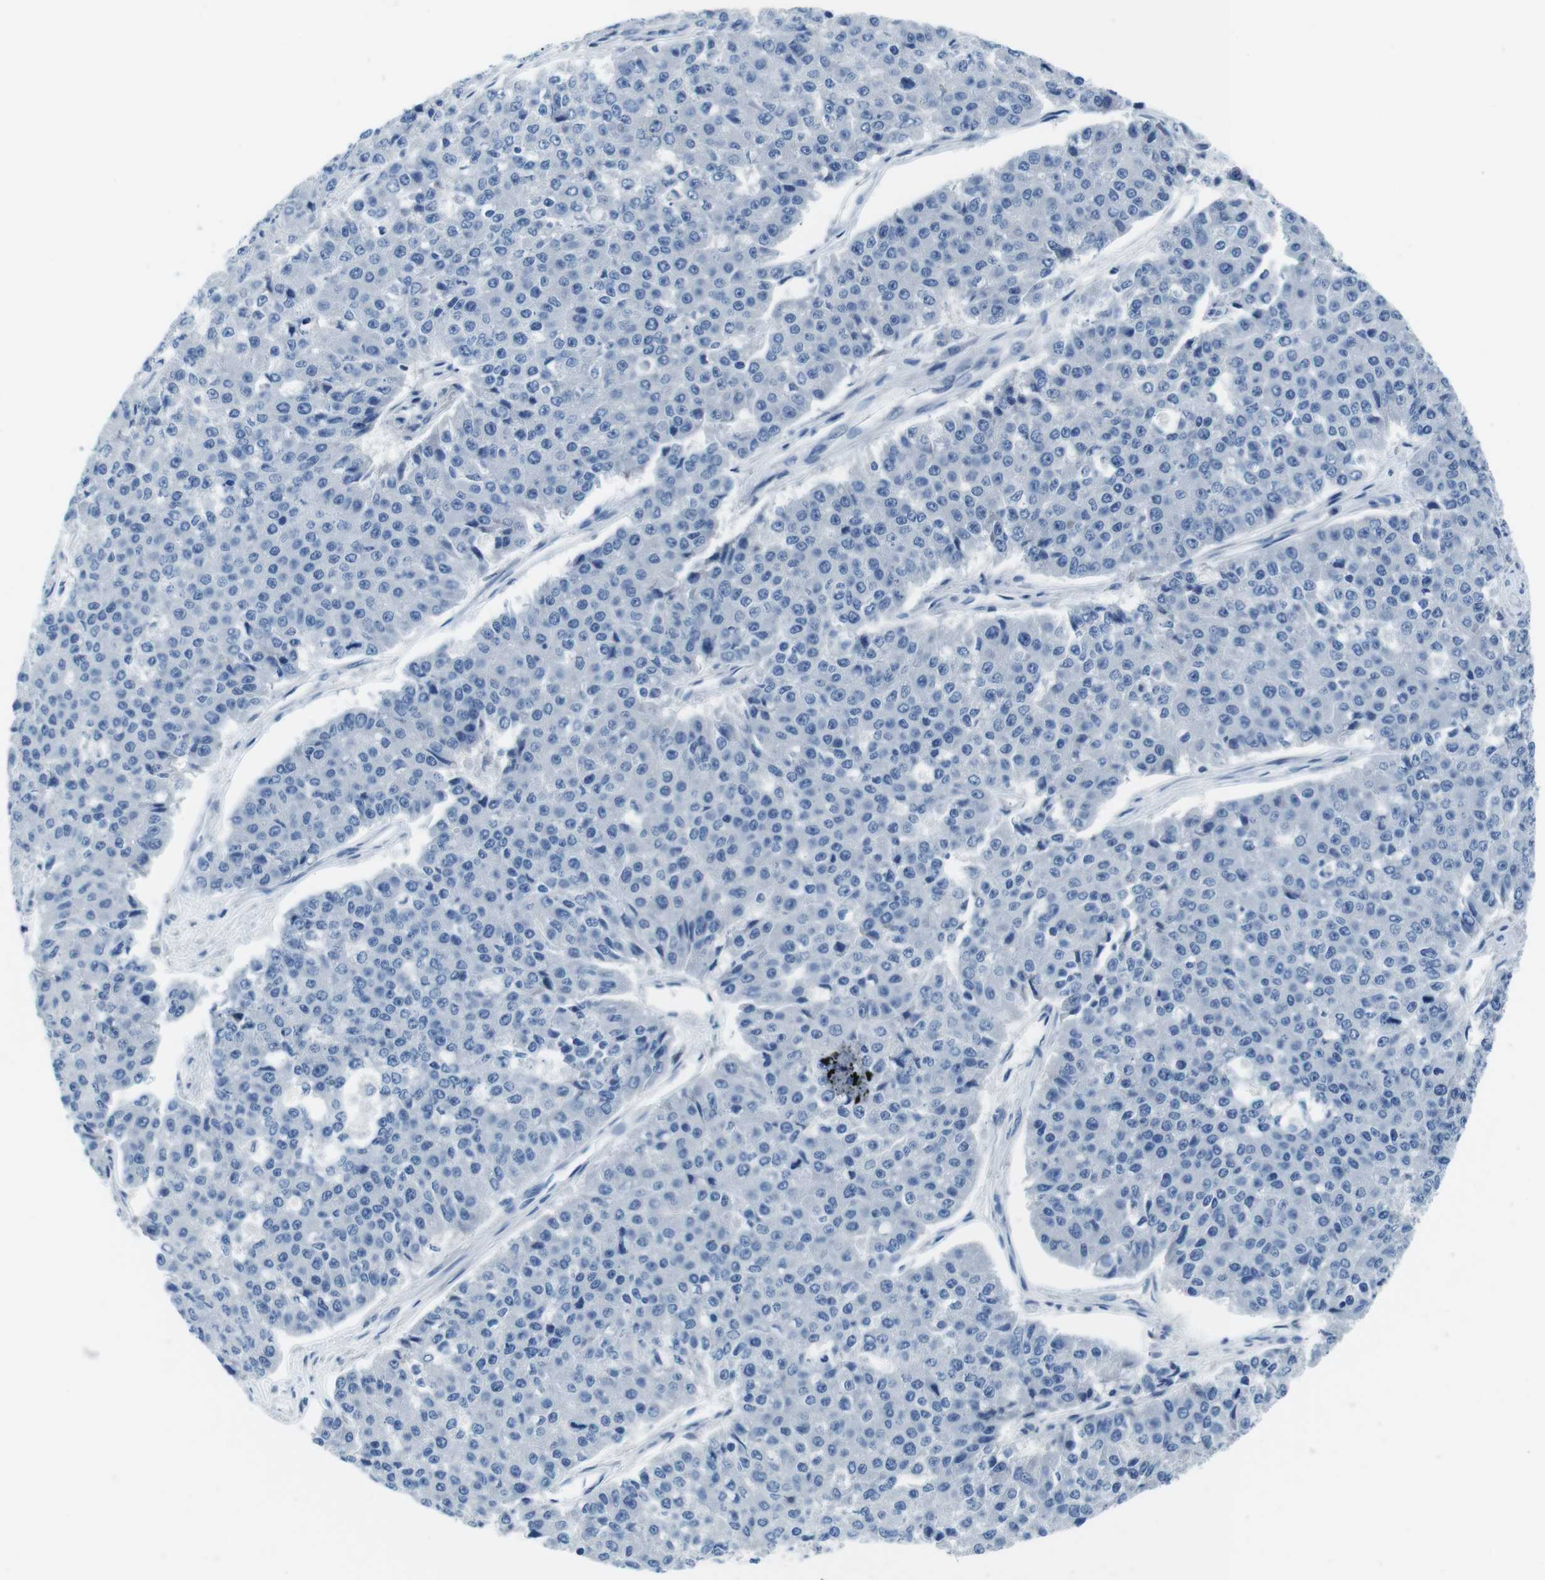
{"staining": {"intensity": "negative", "quantity": "none", "location": "none"}, "tissue": "pancreatic cancer", "cell_type": "Tumor cells", "image_type": "cancer", "snomed": [{"axis": "morphology", "description": "Adenocarcinoma, NOS"}, {"axis": "topography", "description": "Pancreas"}], "caption": "High magnification brightfield microscopy of pancreatic cancer stained with DAB (brown) and counterstained with hematoxylin (blue): tumor cells show no significant staining.", "gene": "EIF2B5", "patient": {"sex": "male", "age": 50}}